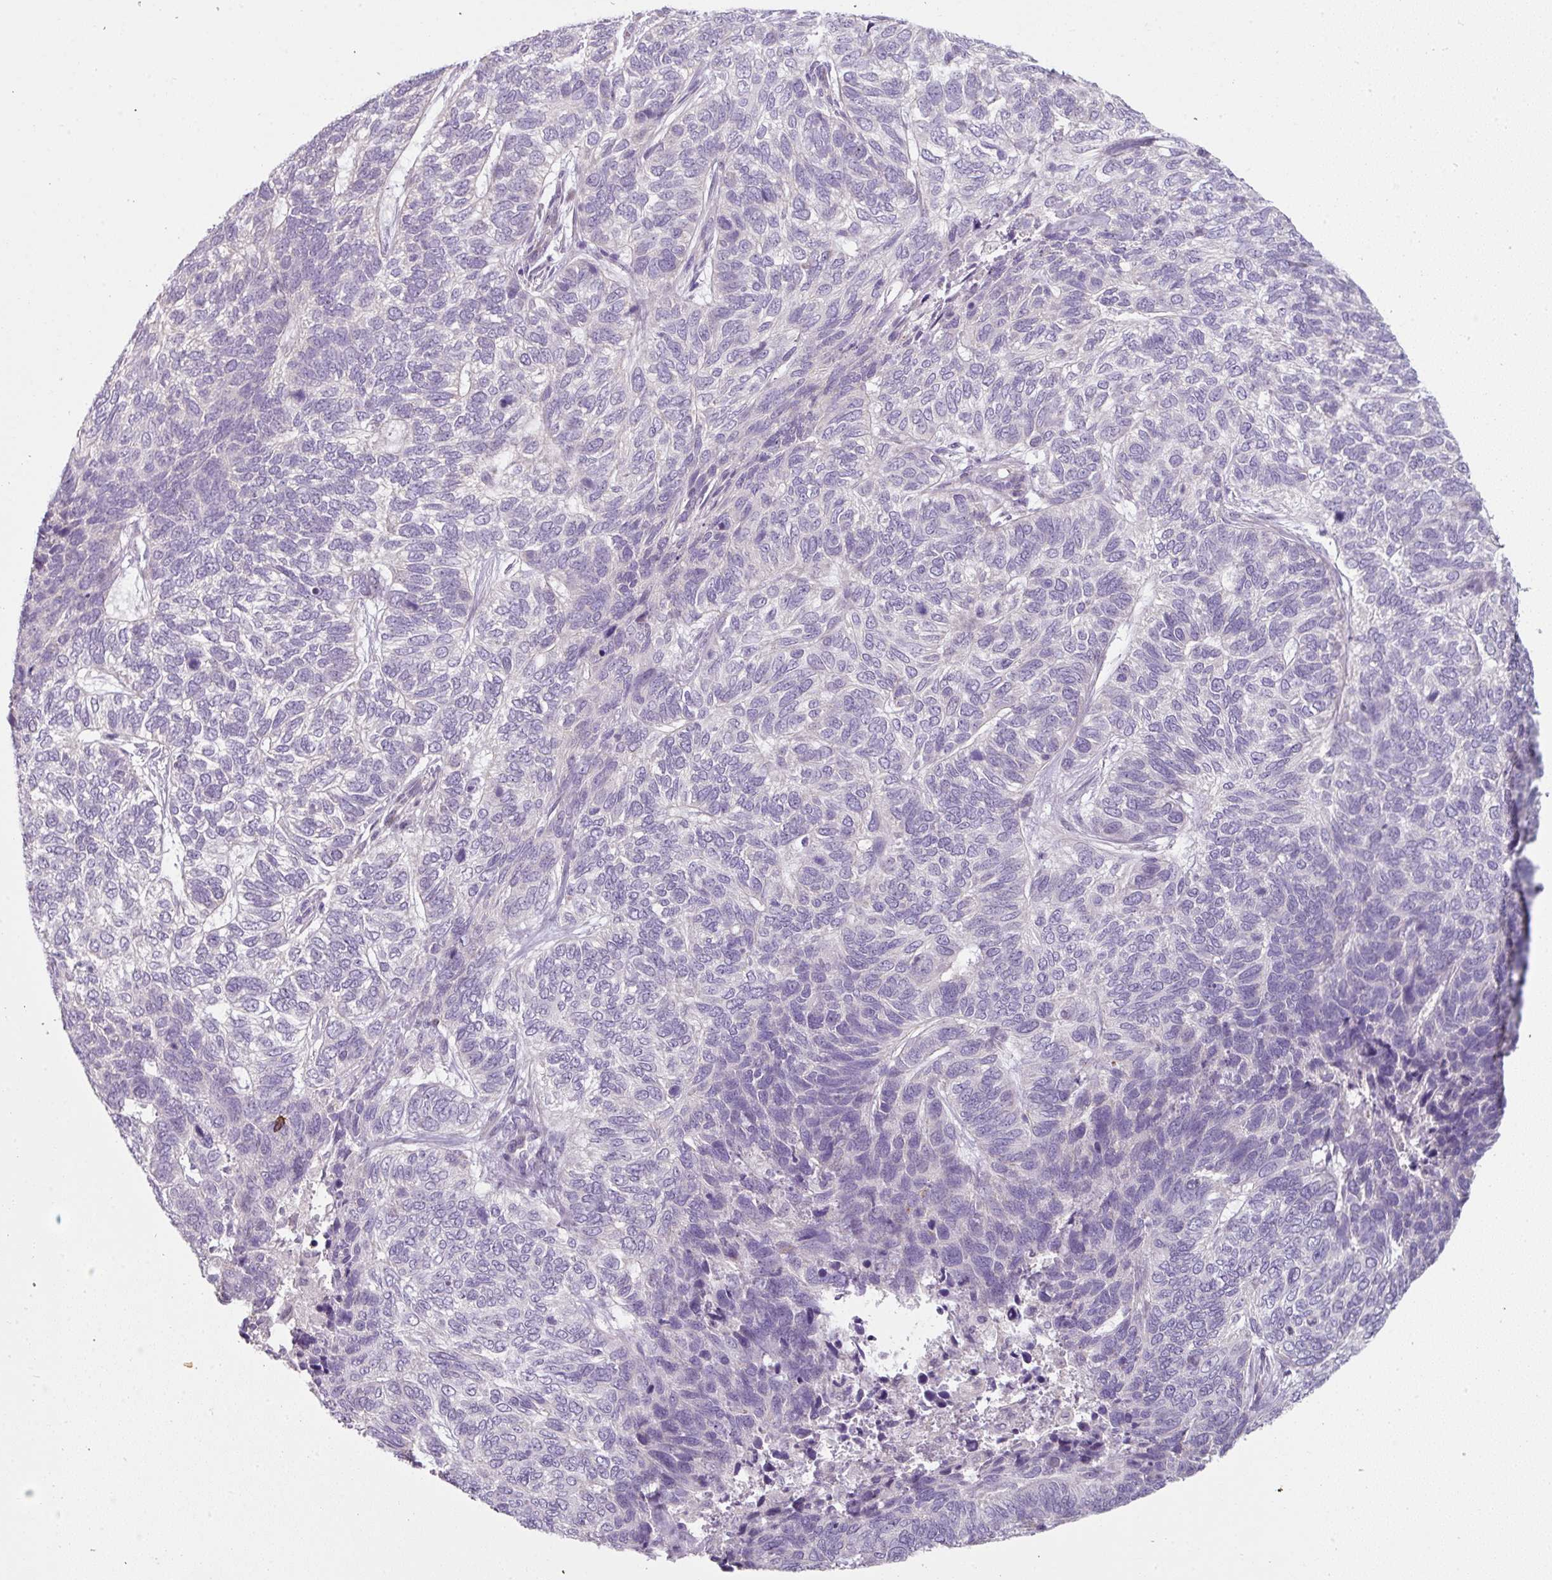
{"staining": {"intensity": "negative", "quantity": "none", "location": "none"}, "tissue": "skin cancer", "cell_type": "Tumor cells", "image_type": "cancer", "snomed": [{"axis": "morphology", "description": "Basal cell carcinoma"}, {"axis": "topography", "description": "Skin"}], "caption": "The immunohistochemistry micrograph has no significant staining in tumor cells of skin basal cell carcinoma tissue.", "gene": "FHAD1", "patient": {"sex": "female", "age": 65}}